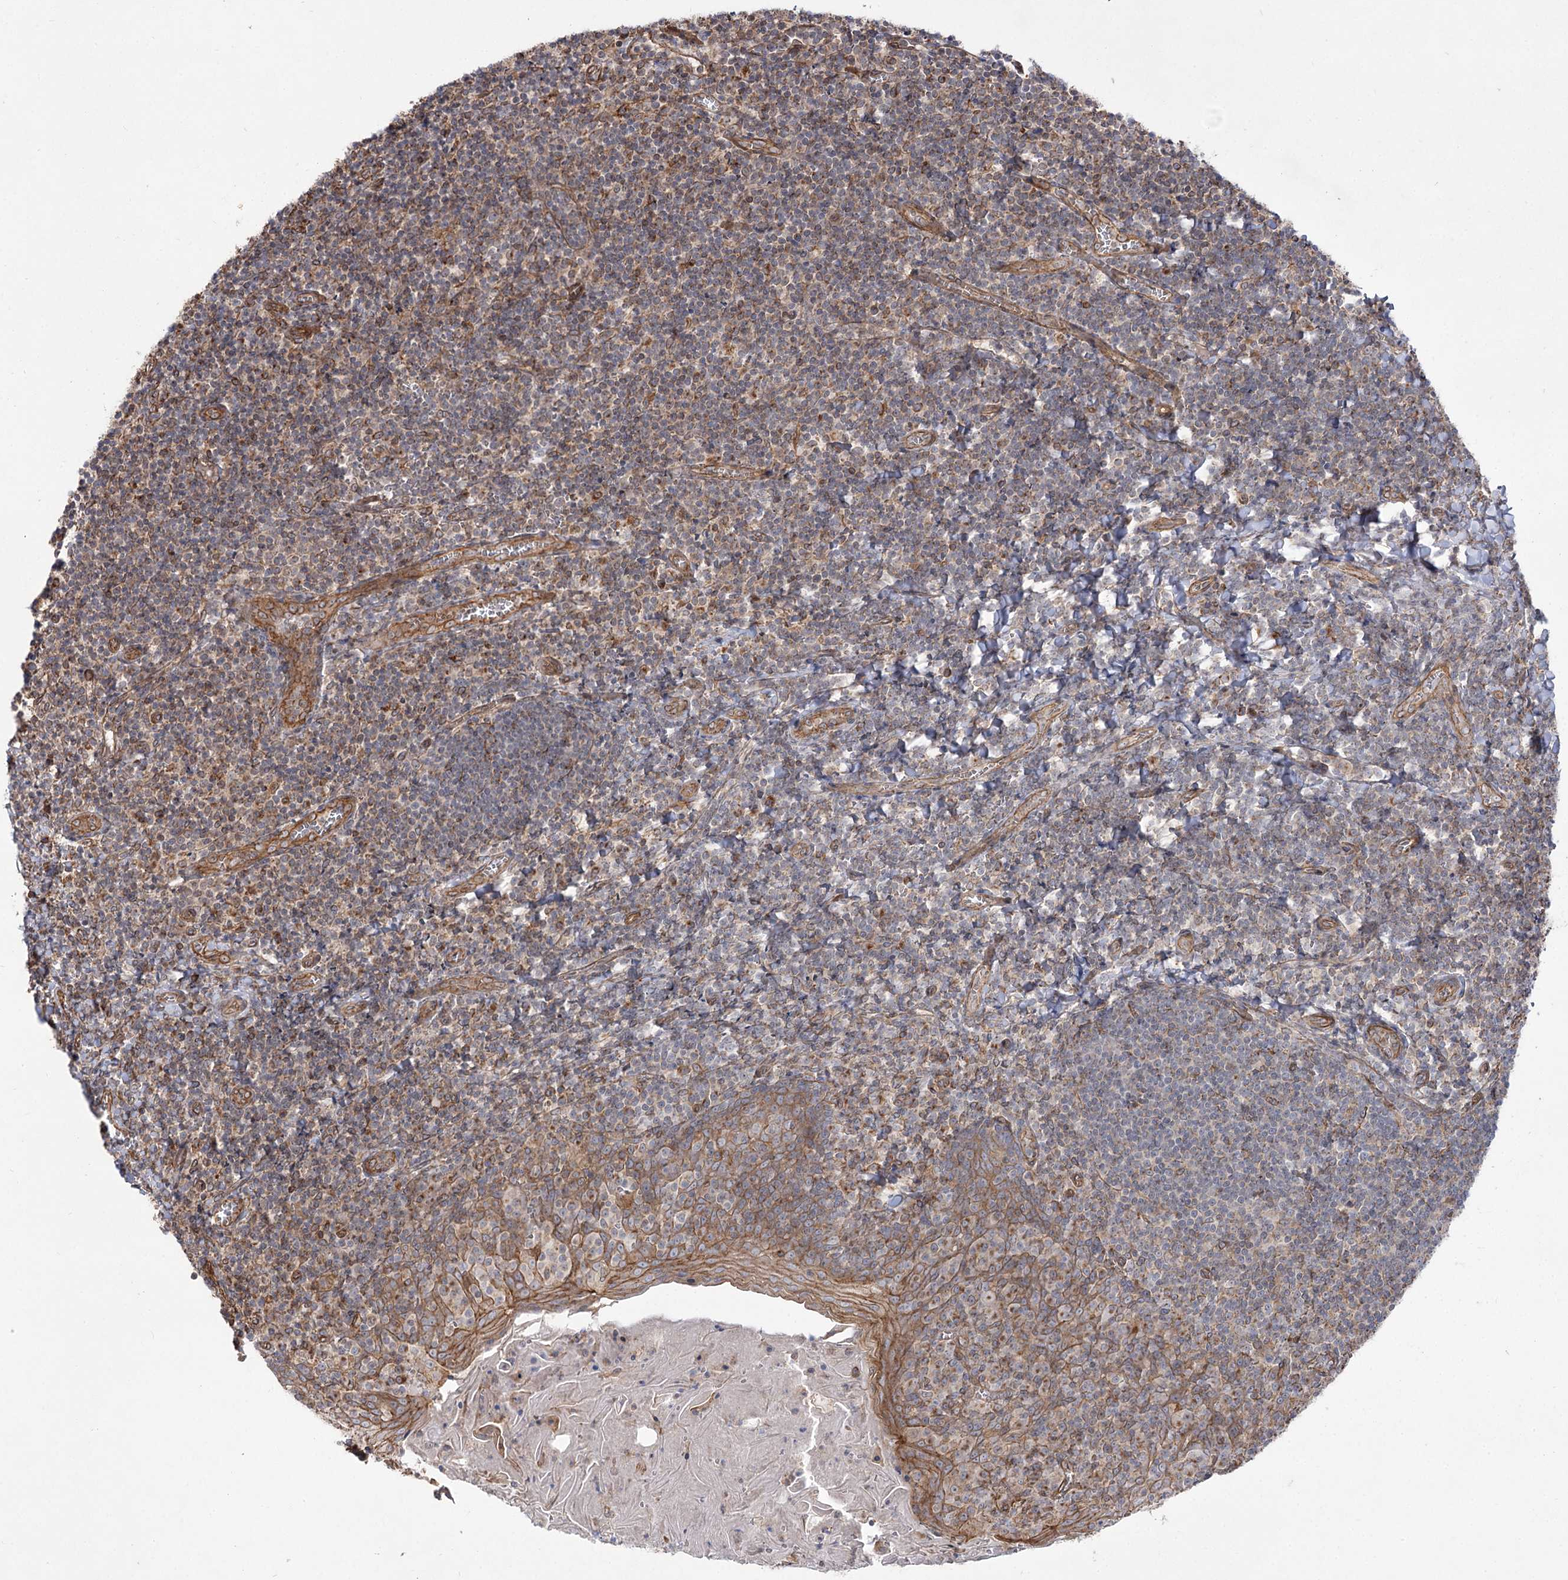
{"staining": {"intensity": "weak", "quantity": "<25%", "location": "cytoplasmic/membranous"}, "tissue": "tonsil", "cell_type": "Germinal center cells", "image_type": "normal", "snomed": [{"axis": "morphology", "description": "Normal tissue, NOS"}, {"axis": "topography", "description": "Tonsil"}], "caption": "Immunohistochemistry (IHC) image of normal tonsil stained for a protein (brown), which demonstrates no positivity in germinal center cells.", "gene": "SH3BP5L", "patient": {"sex": "male", "age": 27}}